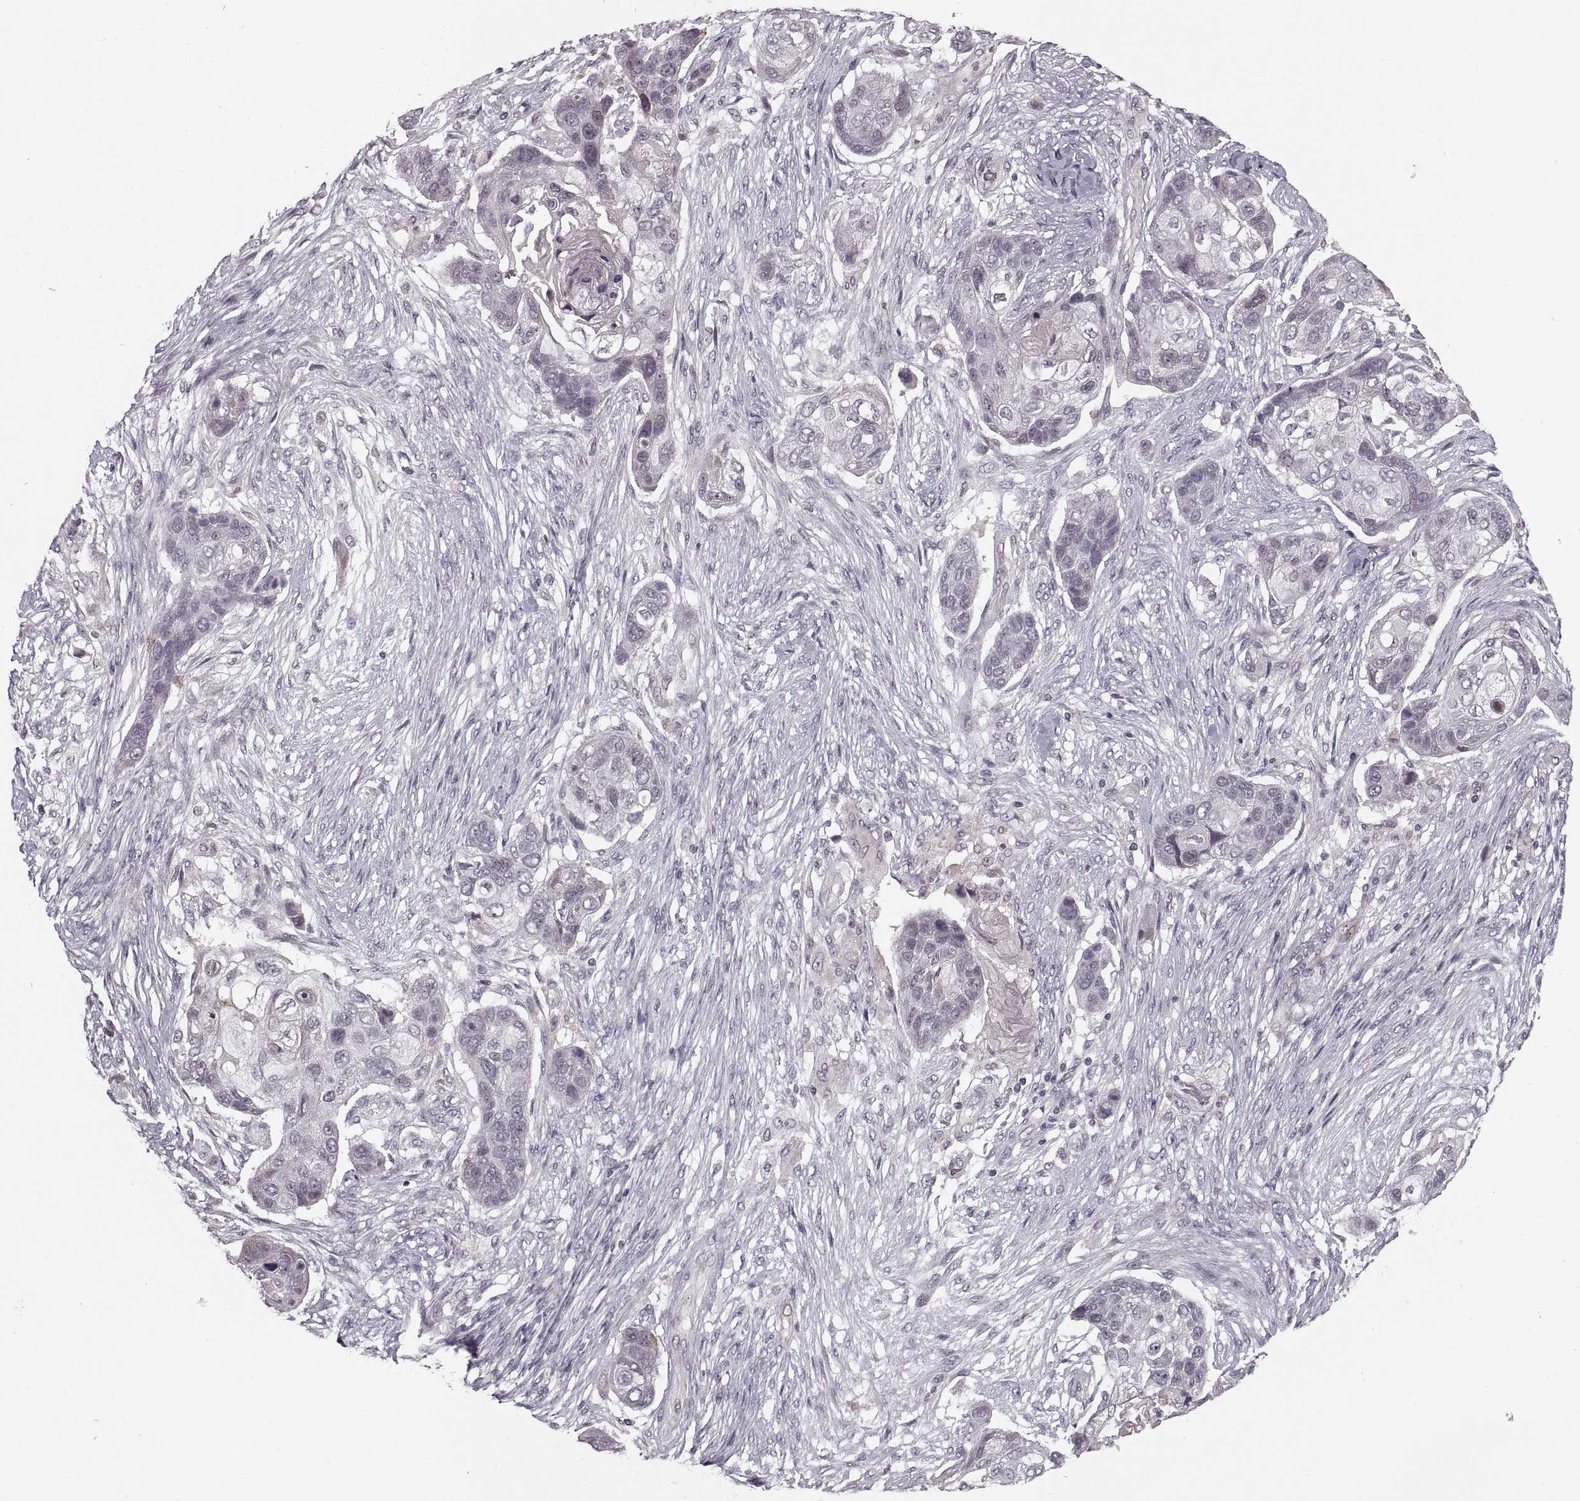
{"staining": {"intensity": "negative", "quantity": "none", "location": "none"}, "tissue": "lung cancer", "cell_type": "Tumor cells", "image_type": "cancer", "snomed": [{"axis": "morphology", "description": "Squamous cell carcinoma, NOS"}, {"axis": "topography", "description": "Lung"}], "caption": "This is a photomicrograph of immunohistochemistry staining of lung cancer, which shows no staining in tumor cells.", "gene": "ASIC3", "patient": {"sex": "male", "age": 69}}